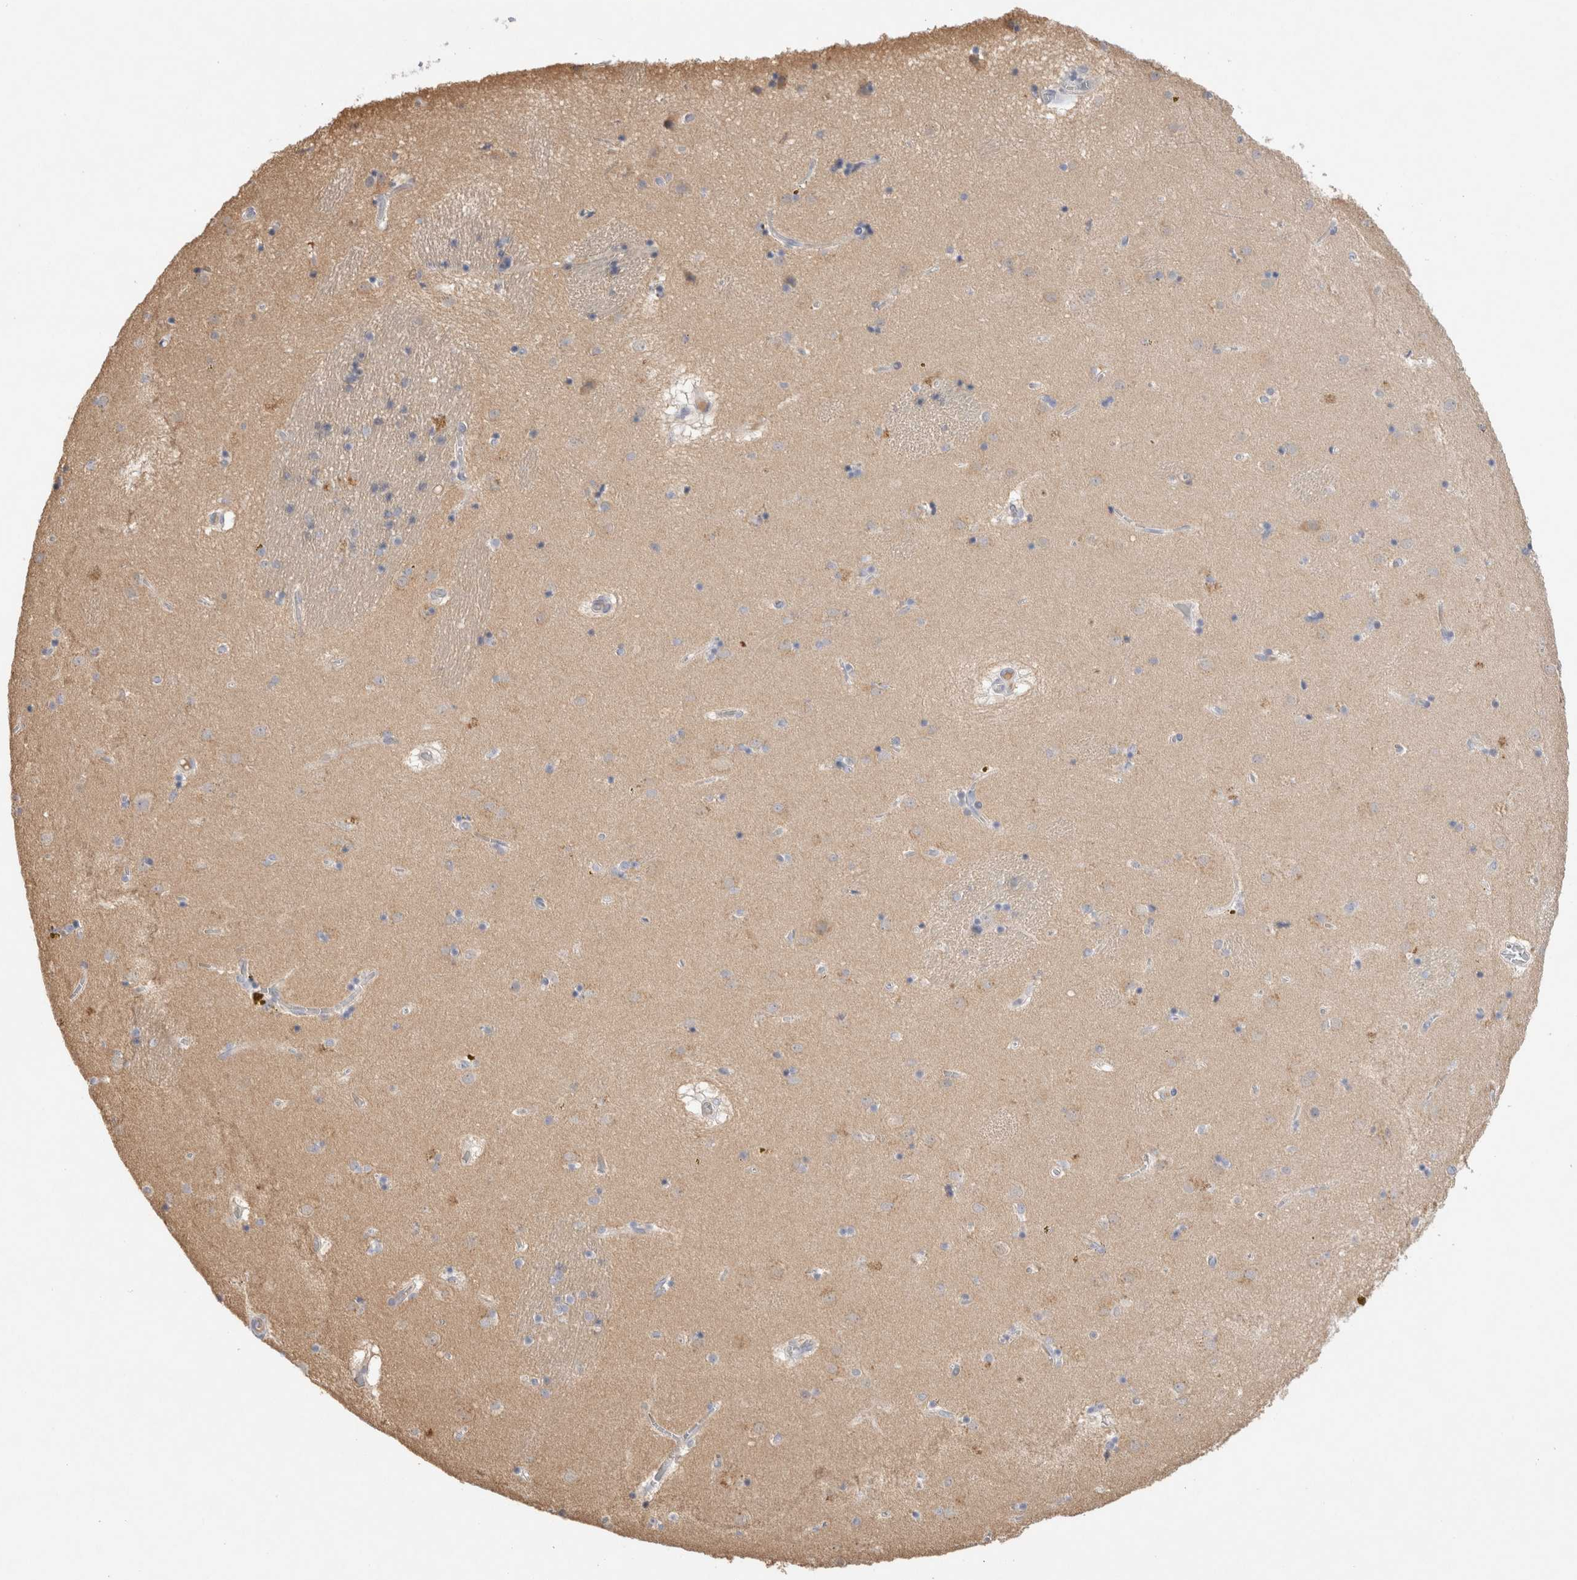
{"staining": {"intensity": "weak", "quantity": "<25%", "location": "cytoplasmic/membranous"}, "tissue": "caudate", "cell_type": "Glial cells", "image_type": "normal", "snomed": [{"axis": "morphology", "description": "Normal tissue, NOS"}, {"axis": "topography", "description": "Lateral ventricle wall"}], "caption": "Protein analysis of benign caudate displays no significant expression in glial cells.", "gene": "GAS1", "patient": {"sex": "male", "age": 70}}